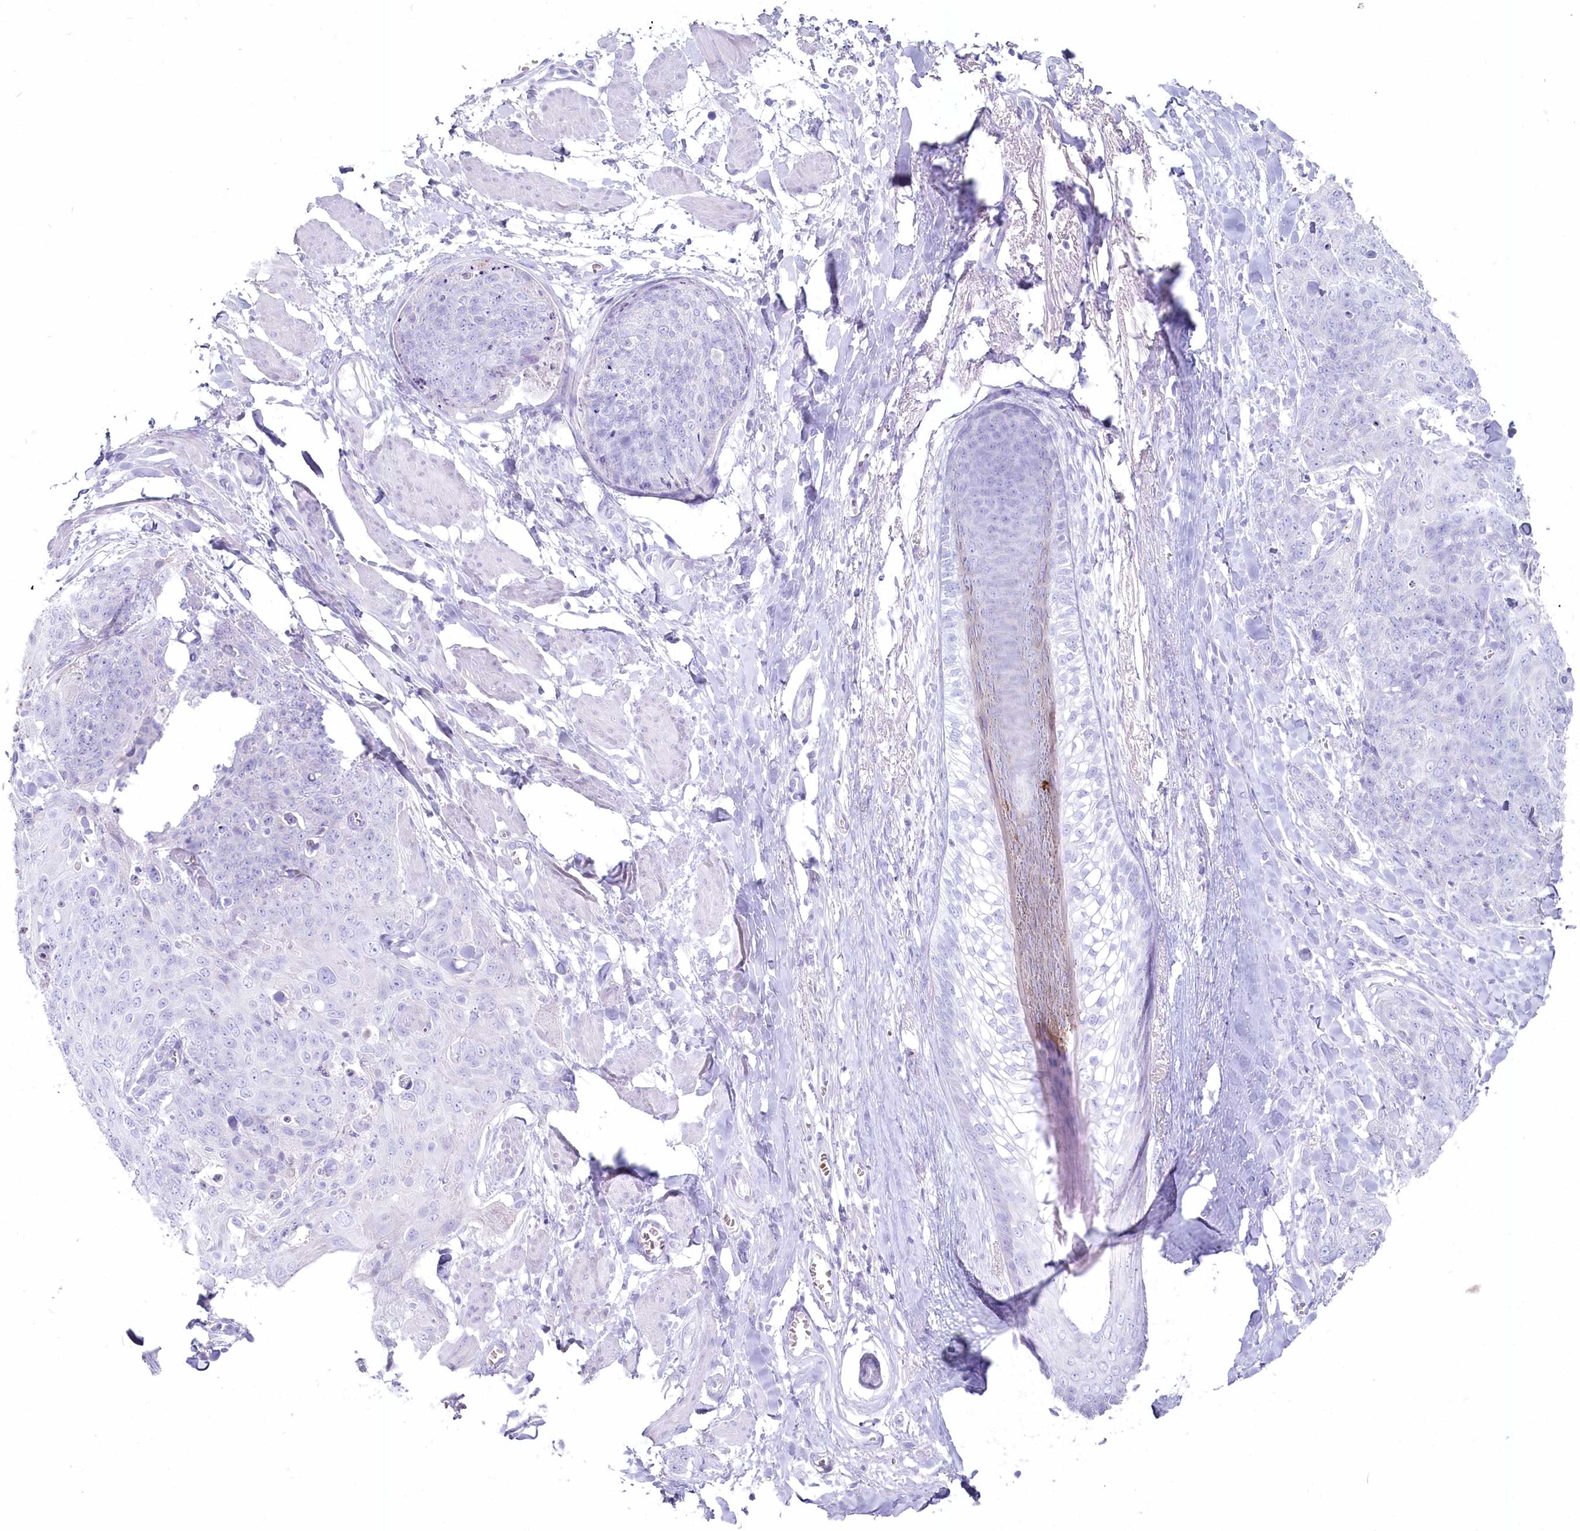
{"staining": {"intensity": "negative", "quantity": "none", "location": "none"}, "tissue": "skin cancer", "cell_type": "Tumor cells", "image_type": "cancer", "snomed": [{"axis": "morphology", "description": "Squamous cell carcinoma, NOS"}, {"axis": "topography", "description": "Skin"}, {"axis": "topography", "description": "Vulva"}], "caption": "Tumor cells are negative for brown protein staining in squamous cell carcinoma (skin).", "gene": "IFIT5", "patient": {"sex": "female", "age": 85}}